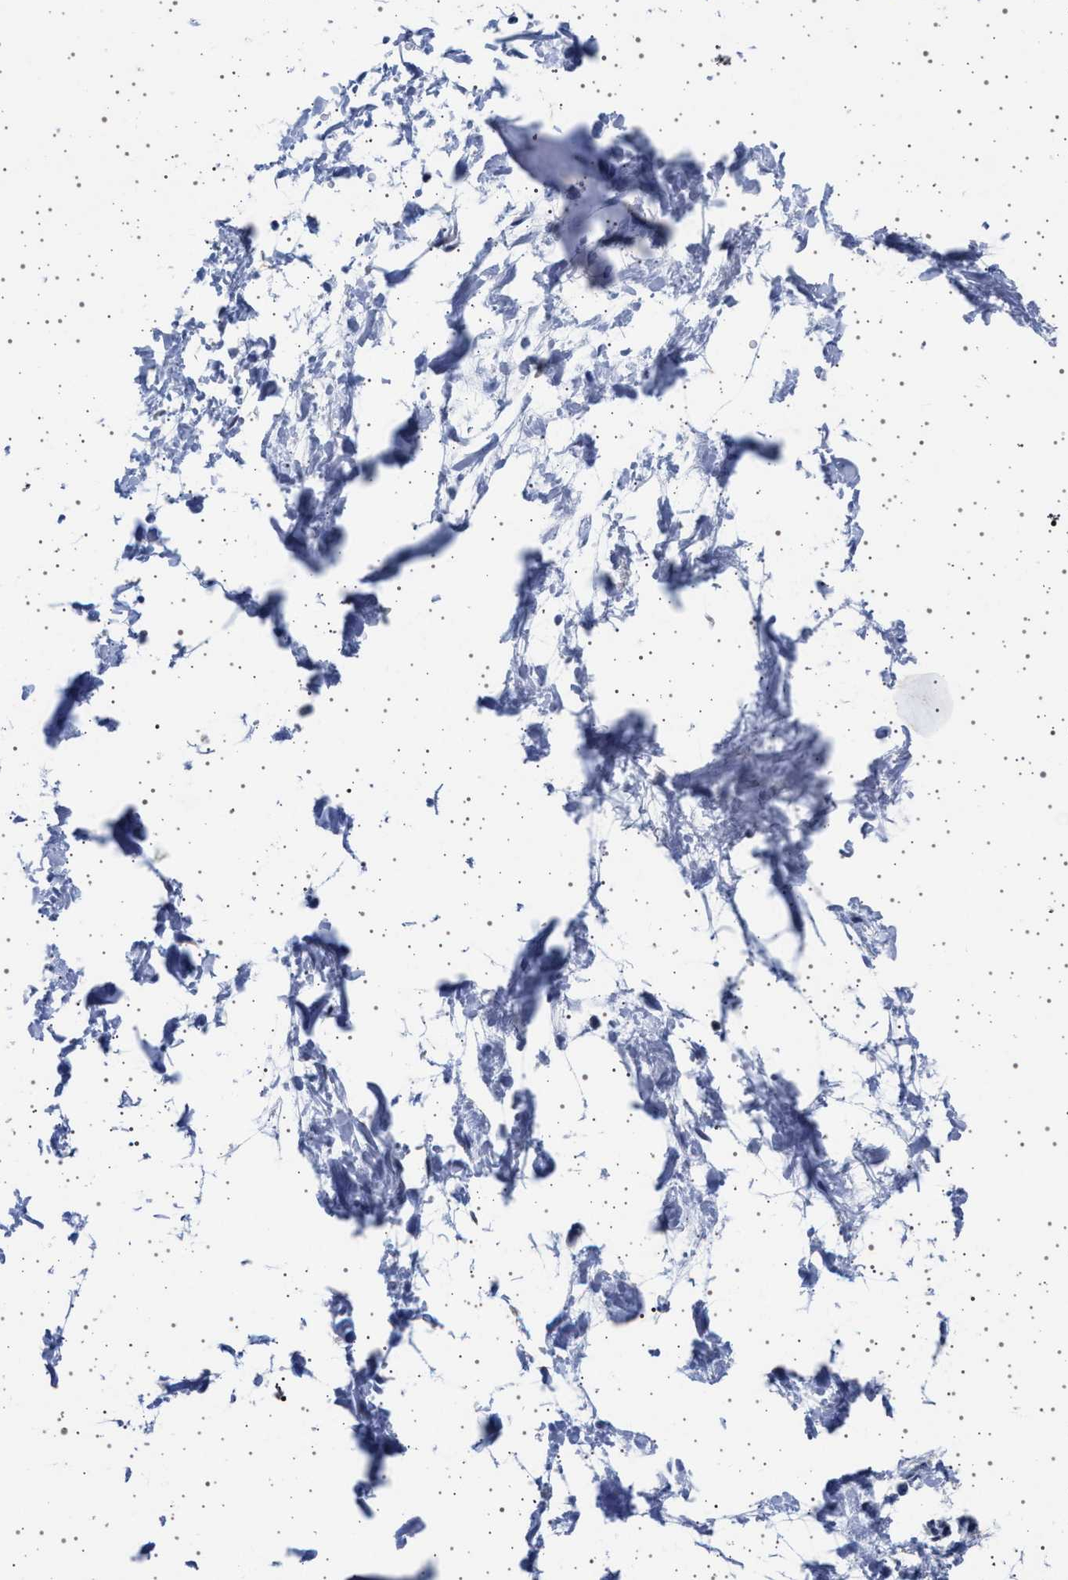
{"staining": {"intensity": "negative", "quantity": "none", "location": "none"}, "tissue": "adipose tissue", "cell_type": "Adipocytes", "image_type": "normal", "snomed": [{"axis": "morphology", "description": "Normal tissue, NOS"}, {"axis": "topography", "description": "Soft tissue"}], "caption": "IHC histopathology image of unremarkable human adipose tissue stained for a protein (brown), which demonstrates no positivity in adipocytes.", "gene": "TRMT10B", "patient": {"sex": "male", "age": 72}}